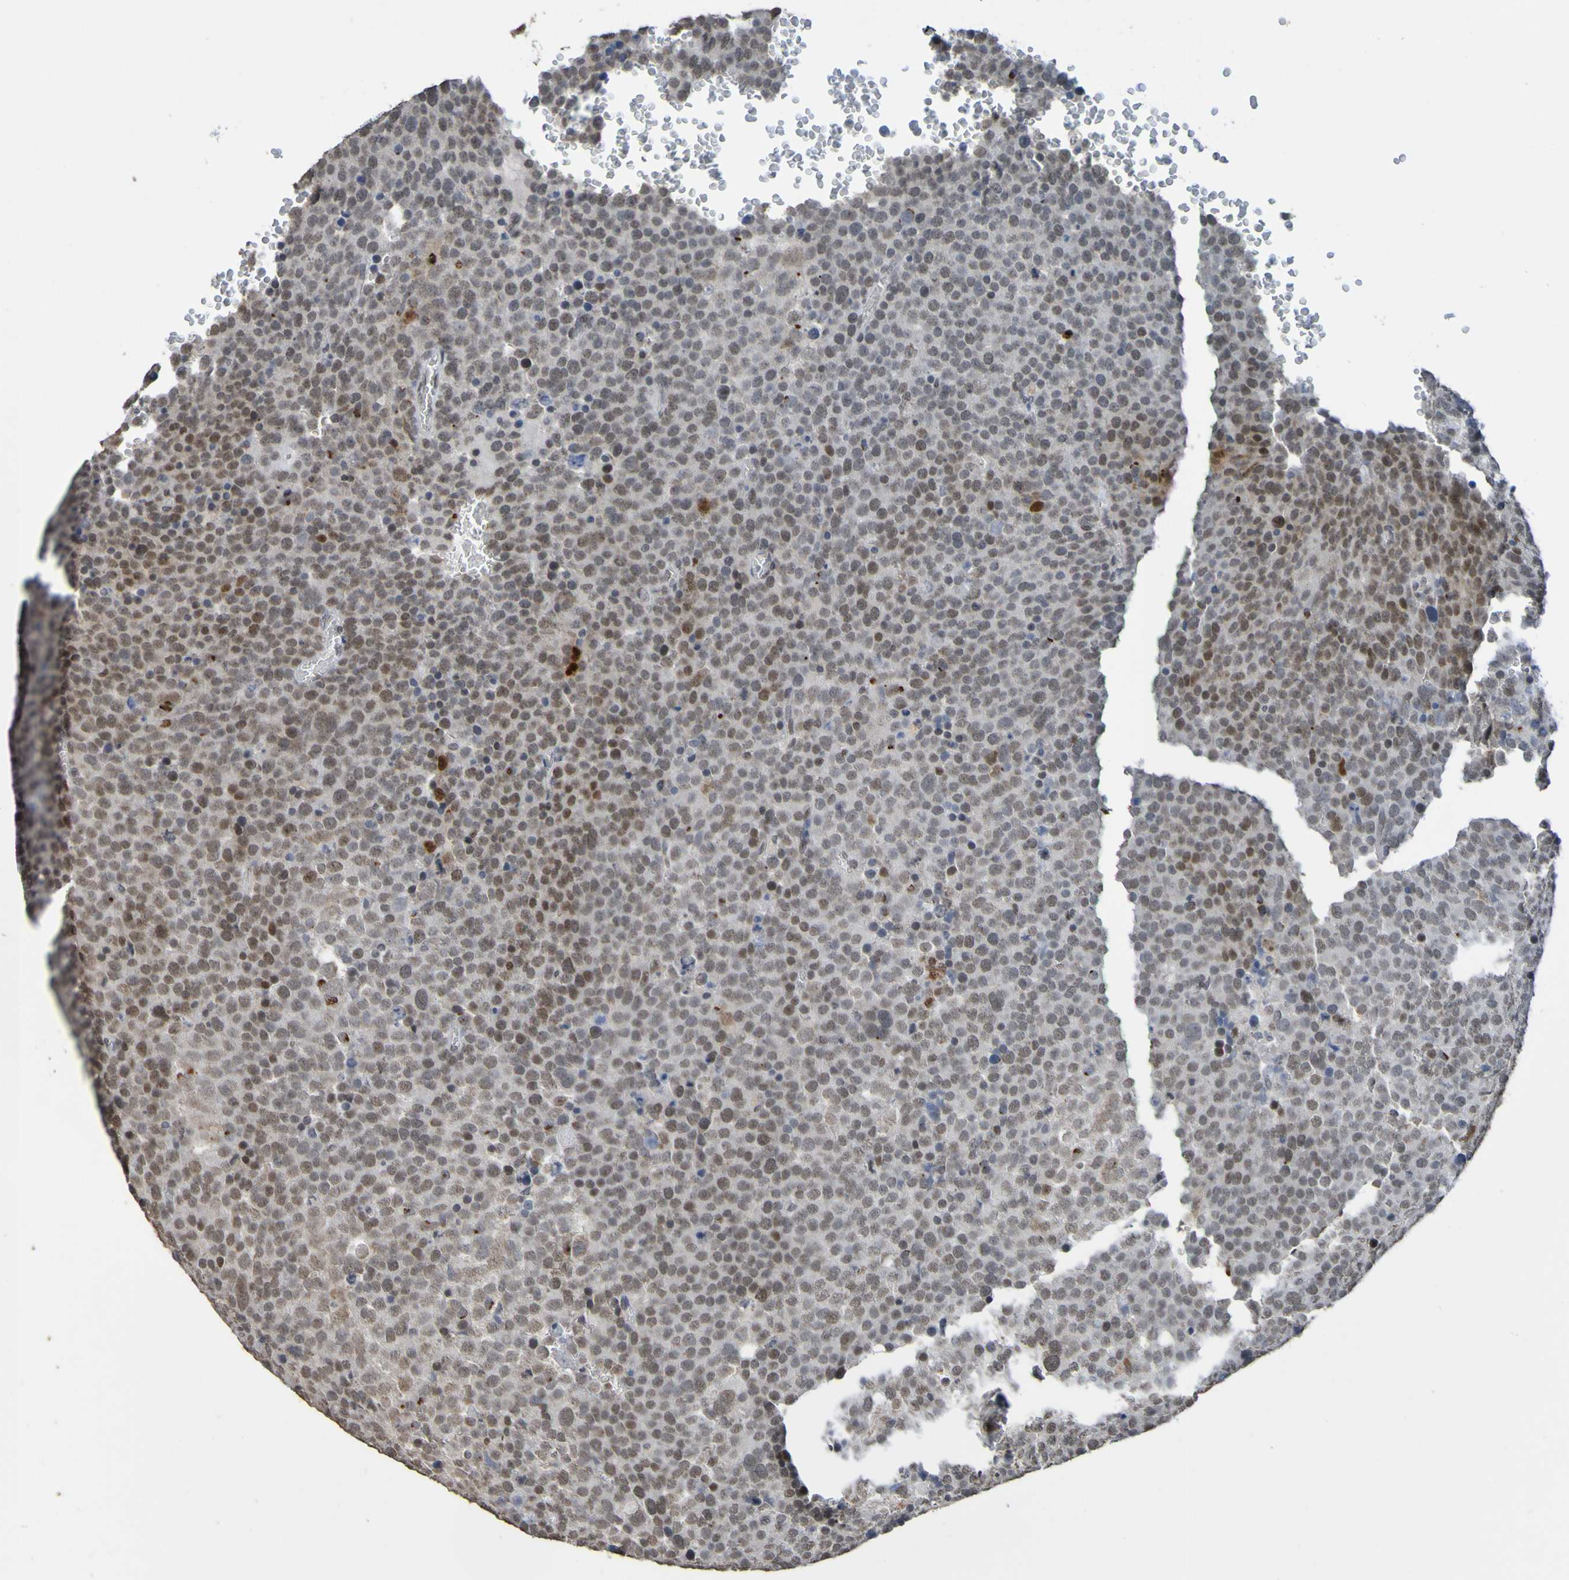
{"staining": {"intensity": "weak", "quantity": "25%-75%", "location": "nuclear"}, "tissue": "testis cancer", "cell_type": "Tumor cells", "image_type": "cancer", "snomed": [{"axis": "morphology", "description": "Seminoma, NOS"}, {"axis": "topography", "description": "Testis"}], "caption": "This photomicrograph demonstrates IHC staining of testis cancer (seminoma), with low weak nuclear expression in about 25%-75% of tumor cells.", "gene": "ALKBH2", "patient": {"sex": "male", "age": 71}}